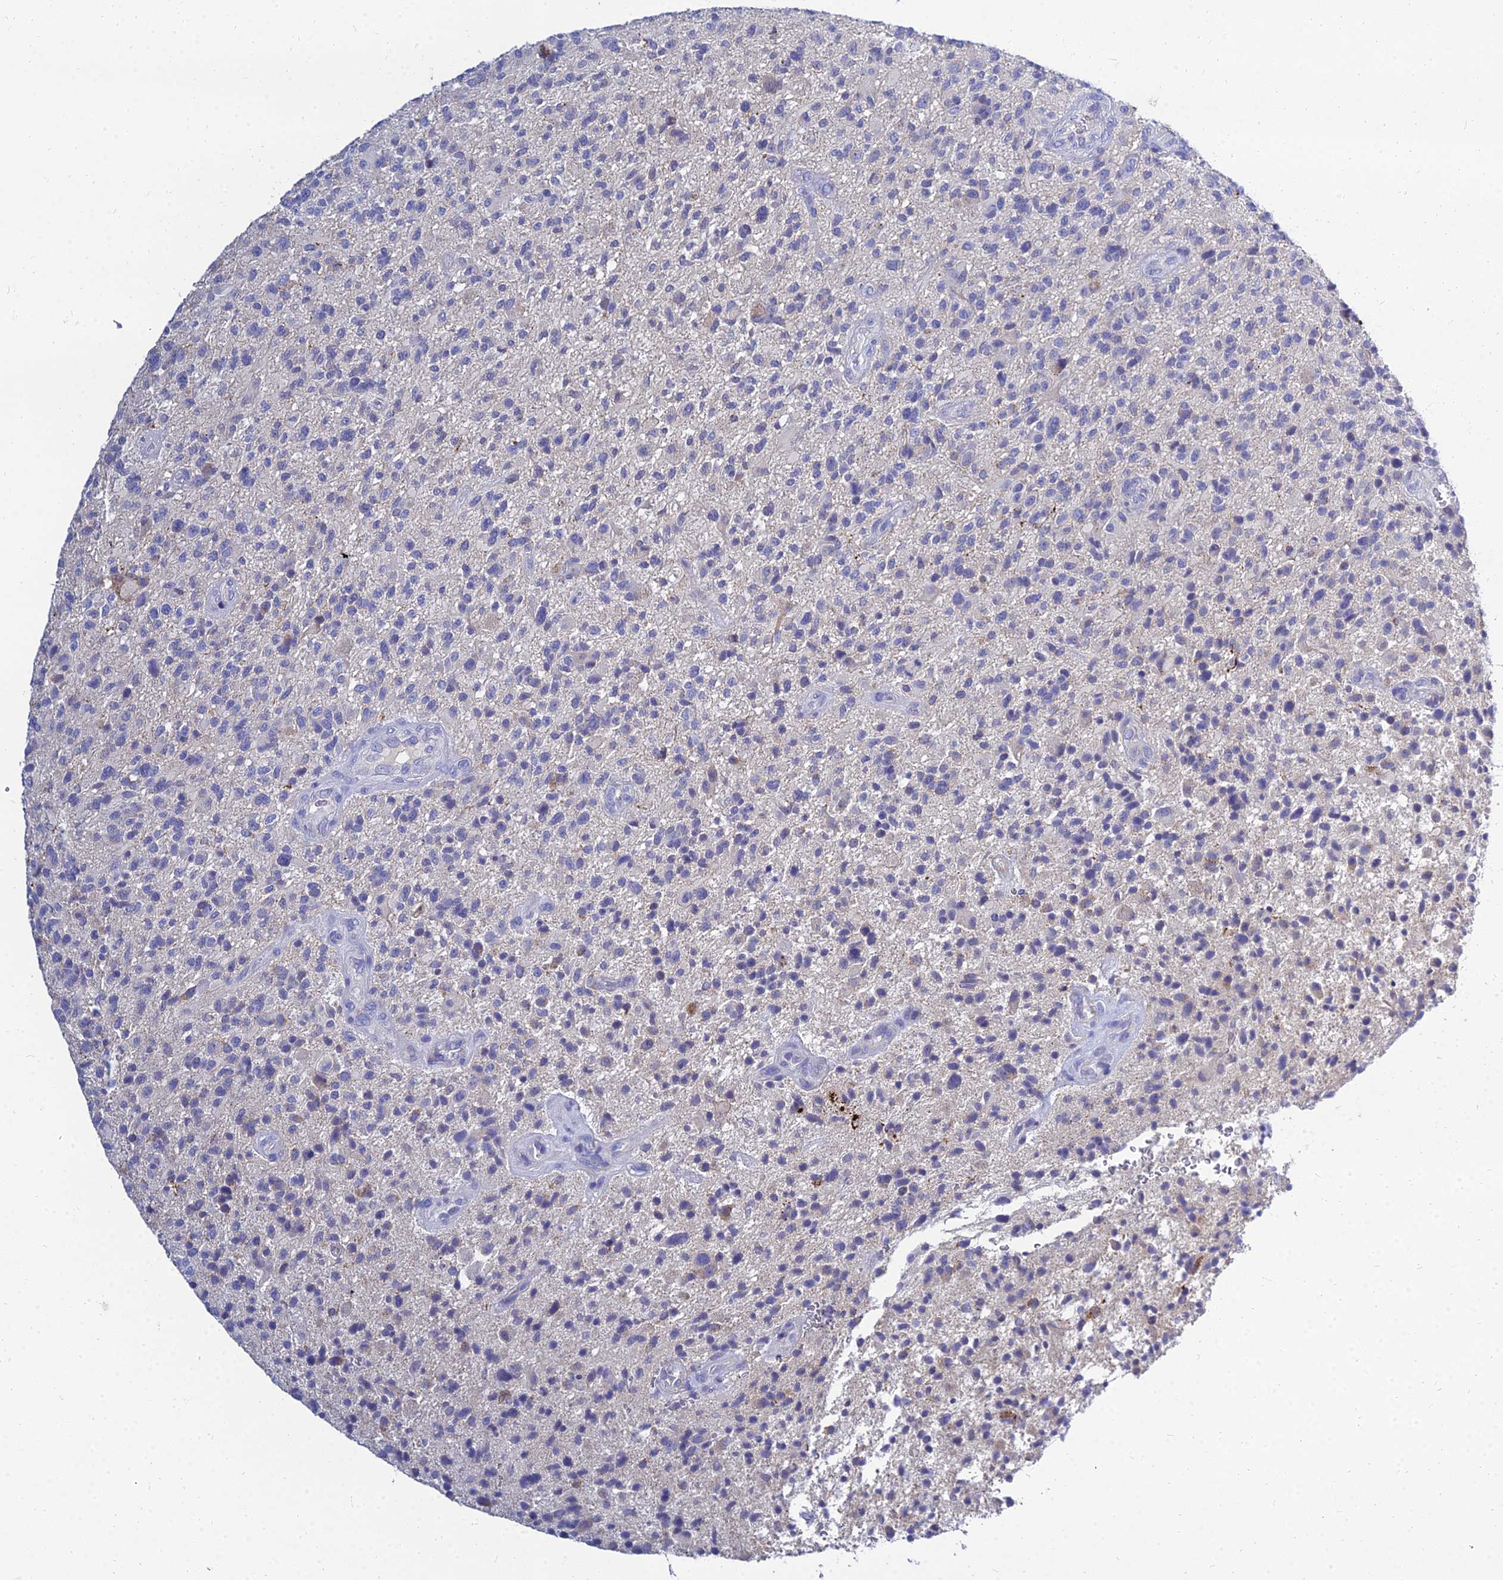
{"staining": {"intensity": "negative", "quantity": "none", "location": "none"}, "tissue": "glioma", "cell_type": "Tumor cells", "image_type": "cancer", "snomed": [{"axis": "morphology", "description": "Glioma, malignant, High grade"}, {"axis": "topography", "description": "Brain"}], "caption": "Immunohistochemical staining of glioma shows no significant staining in tumor cells.", "gene": "NPY", "patient": {"sex": "male", "age": 47}}